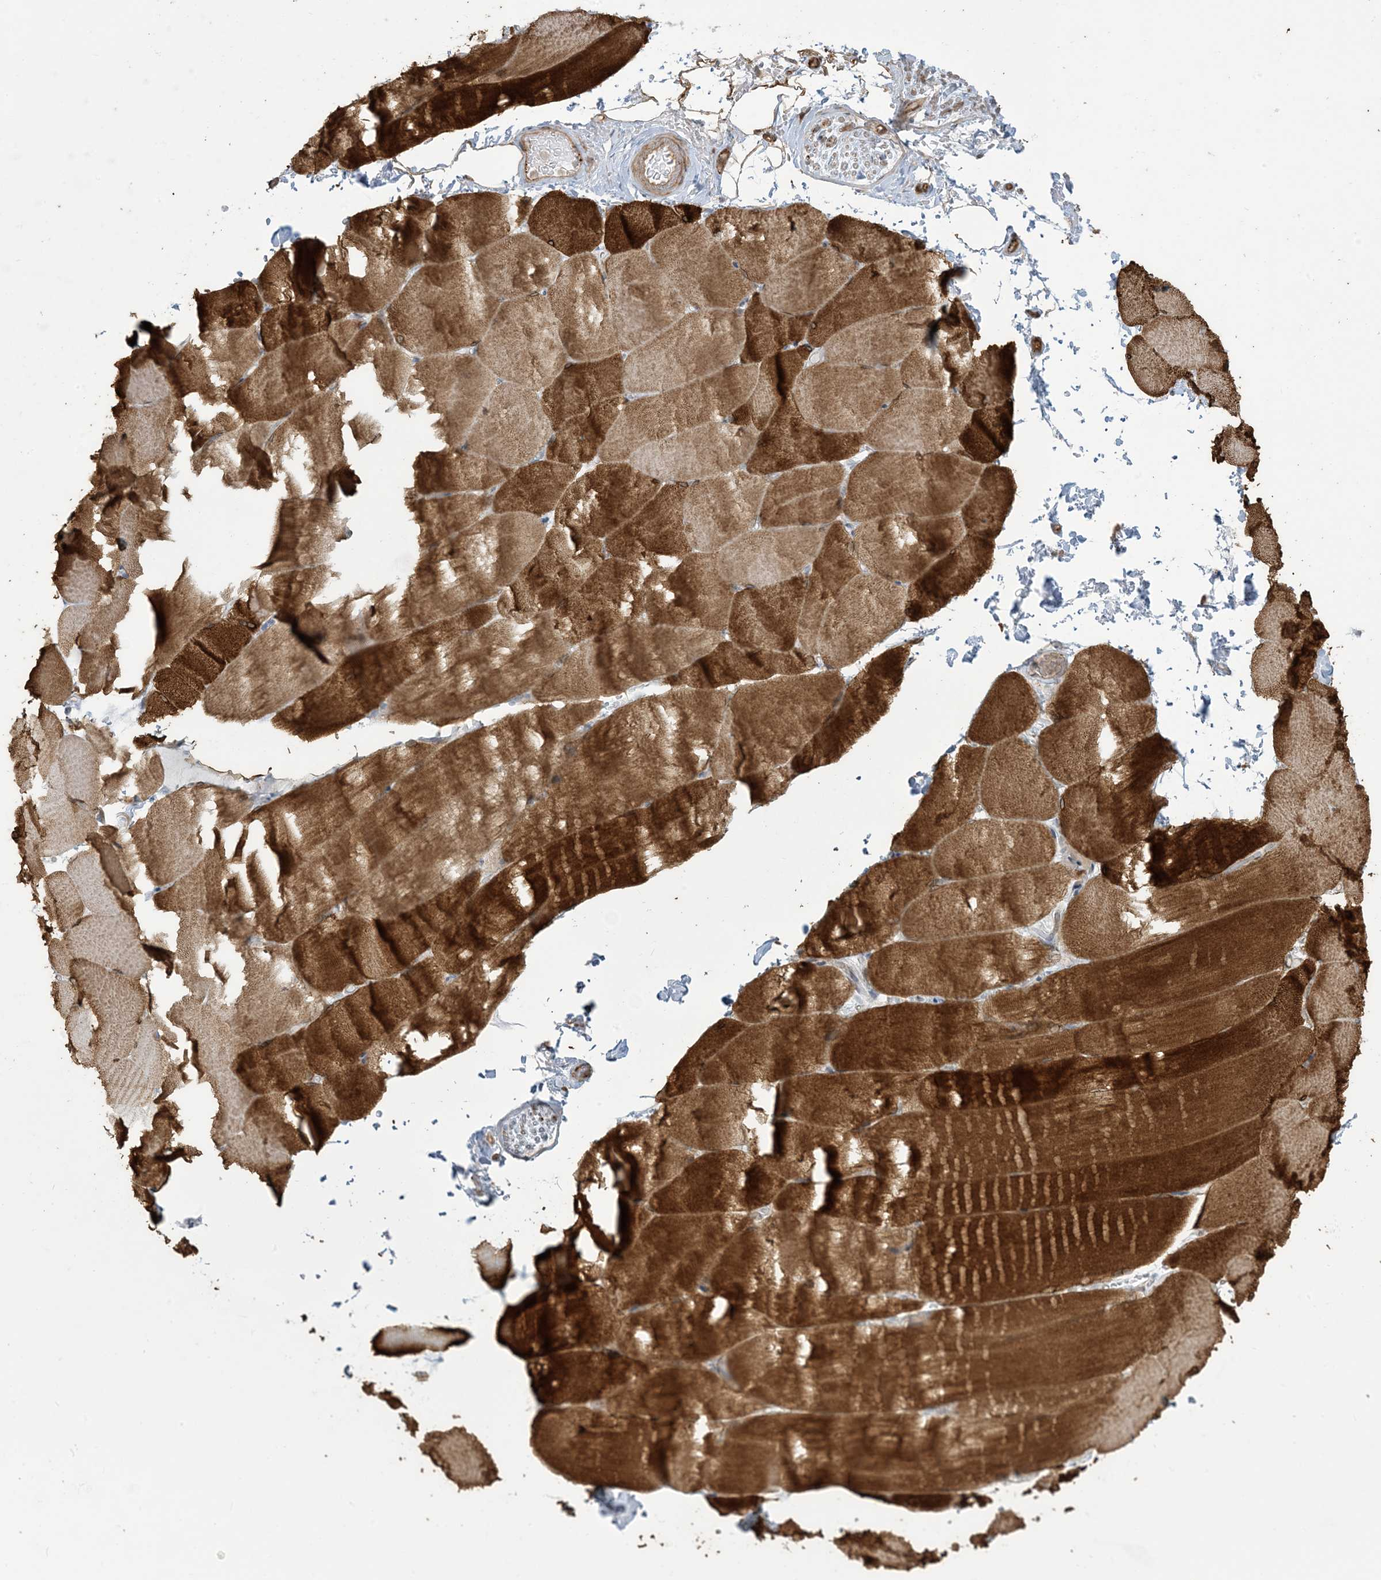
{"staining": {"intensity": "strong", "quantity": "25%-75%", "location": "cytoplasmic/membranous"}, "tissue": "skeletal muscle", "cell_type": "Myocytes", "image_type": "normal", "snomed": [{"axis": "morphology", "description": "Normal tissue, NOS"}, {"axis": "topography", "description": "Skeletal muscle"}, {"axis": "topography", "description": "Parathyroid gland"}], "caption": "High-power microscopy captured an immunohistochemistry micrograph of benign skeletal muscle, revealing strong cytoplasmic/membranous staining in approximately 25%-75% of myocytes.", "gene": "KLHL18", "patient": {"sex": "female", "age": 37}}